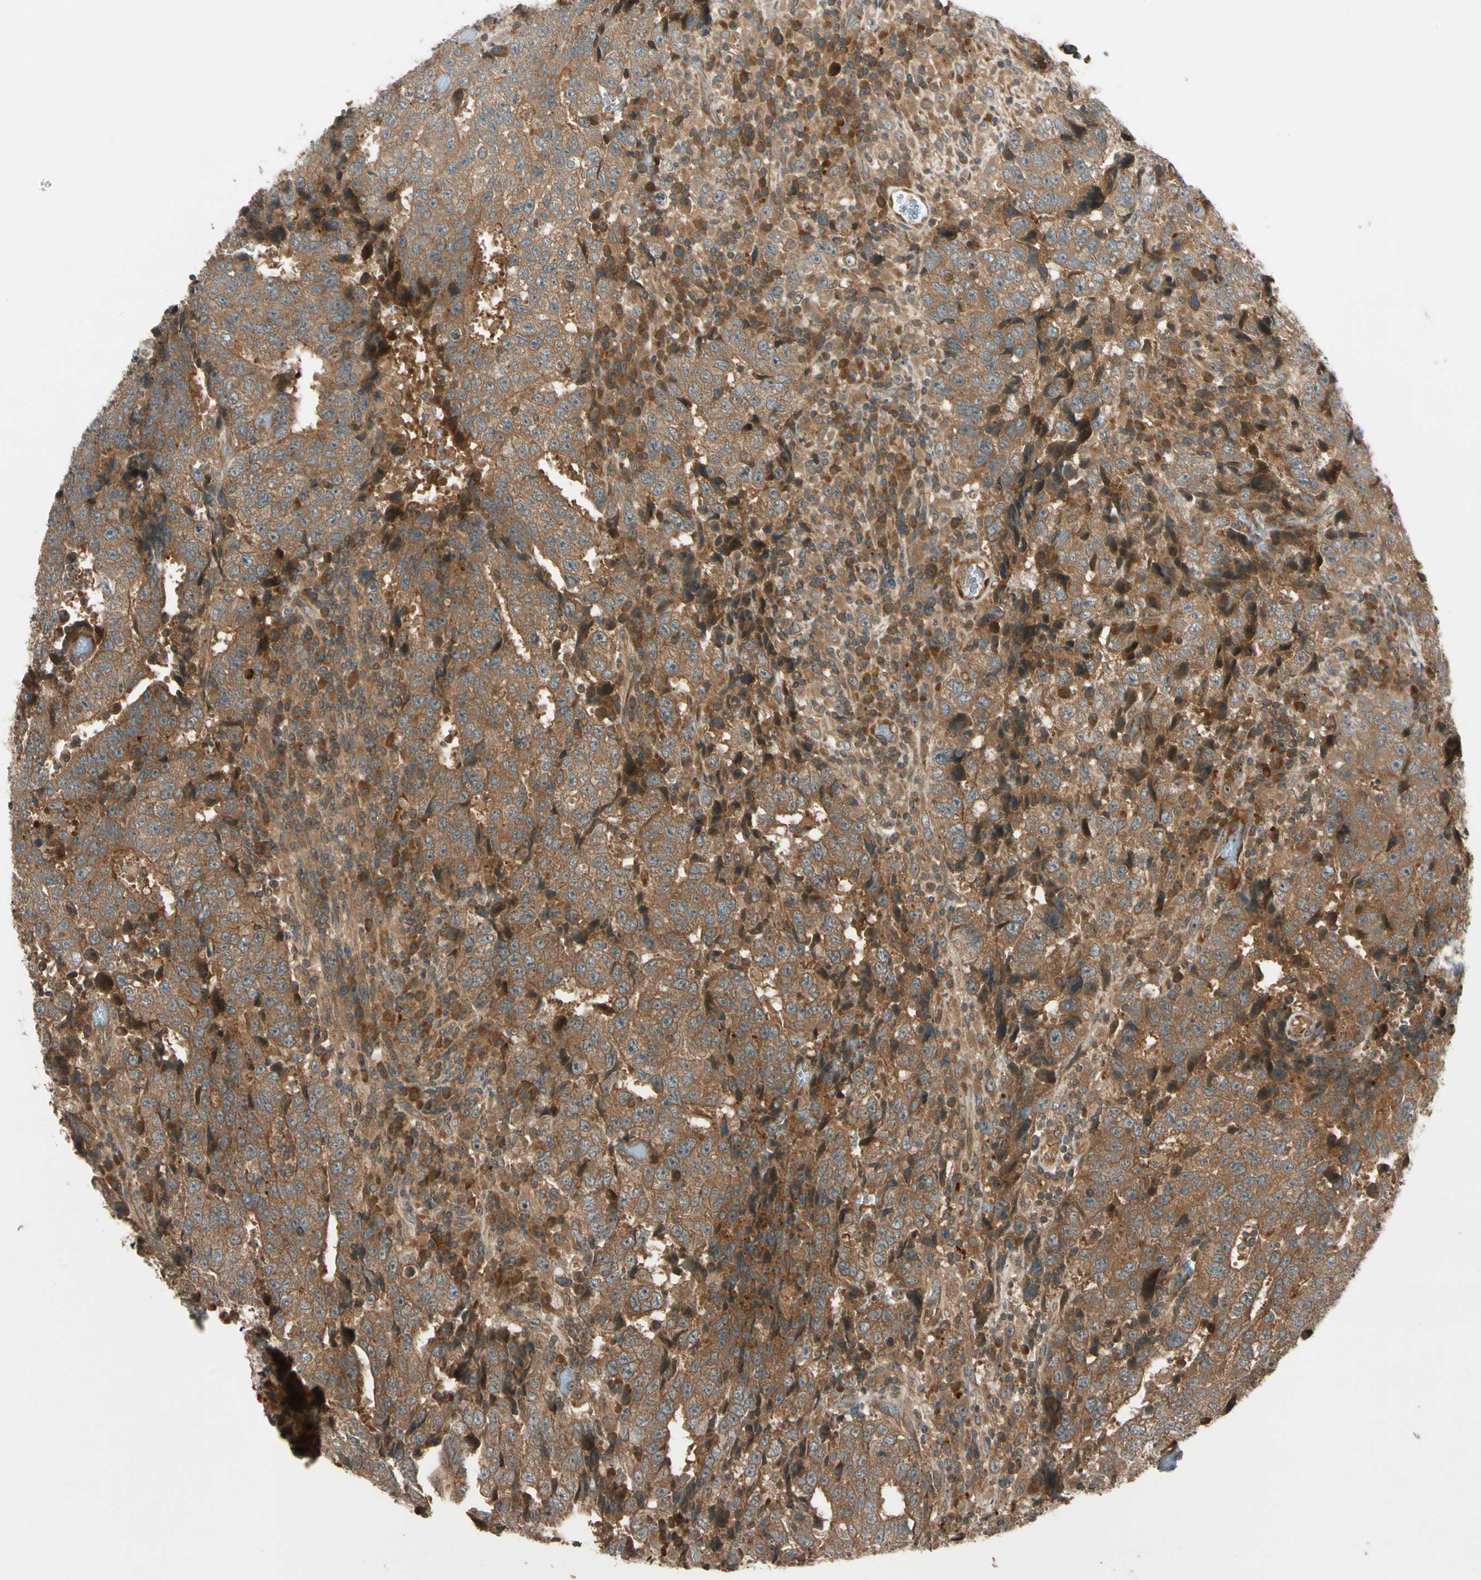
{"staining": {"intensity": "moderate", "quantity": ">75%", "location": "cytoplasmic/membranous"}, "tissue": "testis cancer", "cell_type": "Tumor cells", "image_type": "cancer", "snomed": [{"axis": "morphology", "description": "Necrosis, NOS"}, {"axis": "morphology", "description": "Carcinoma, Embryonal, NOS"}, {"axis": "topography", "description": "Testis"}], "caption": "DAB immunohistochemical staining of human testis embryonal carcinoma exhibits moderate cytoplasmic/membranous protein positivity in approximately >75% of tumor cells.", "gene": "ACVR1C", "patient": {"sex": "male", "age": 19}}